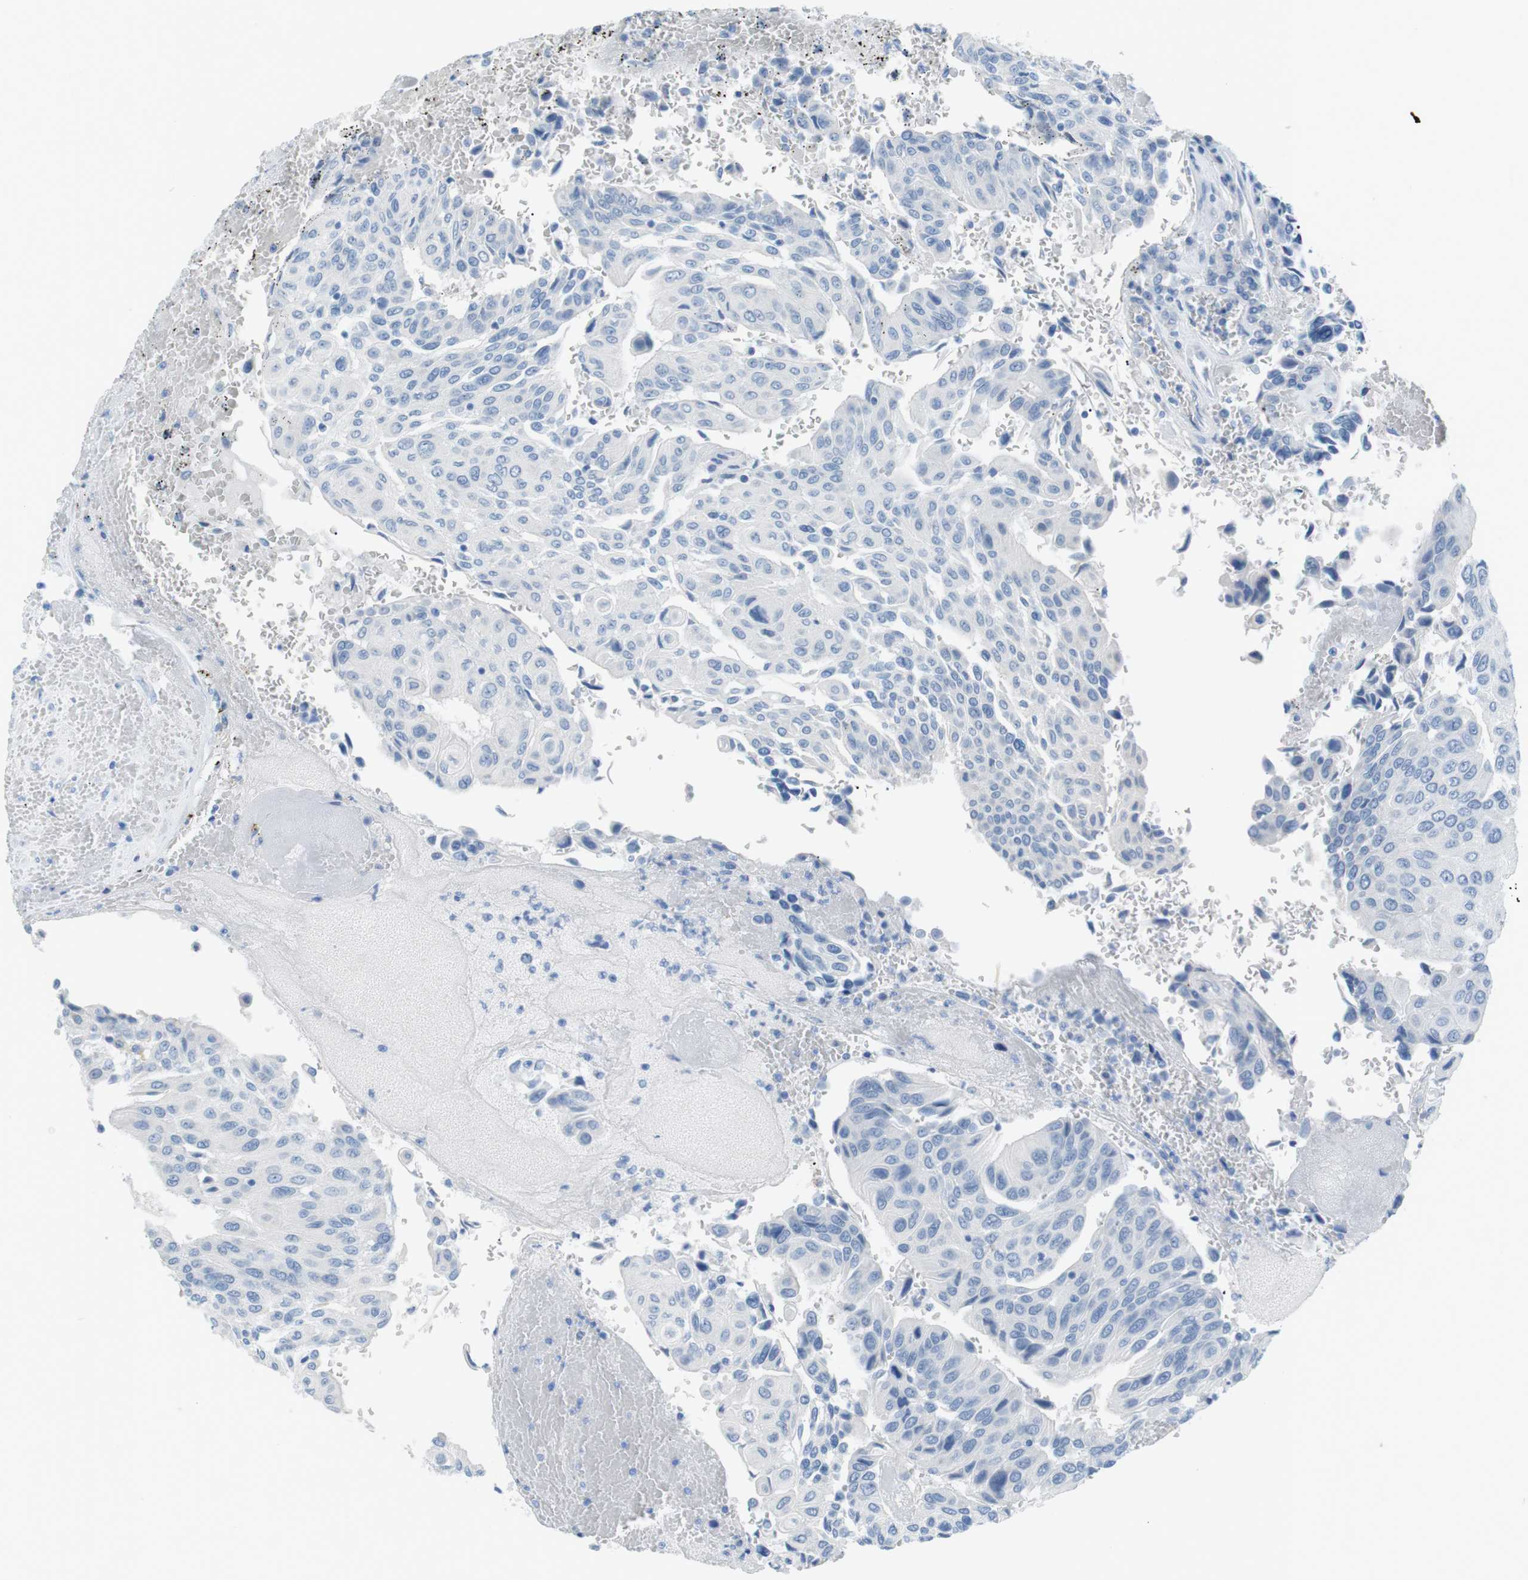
{"staining": {"intensity": "negative", "quantity": "none", "location": "none"}, "tissue": "urothelial cancer", "cell_type": "Tumor cells", "image_type": "cancer", "snomed": [{"axis": "morphology", "description": "Urothelial carcinoma, High grade"}, {"axis": "topography", "description": "Urinary bladder"}], "caption": "Human urothelial cancer stained for a protein using immunohistochemistry demonstrates no staining in tumor cells.", "gene": "SALL4", "patient": {"sex": "male", "age": 66}}